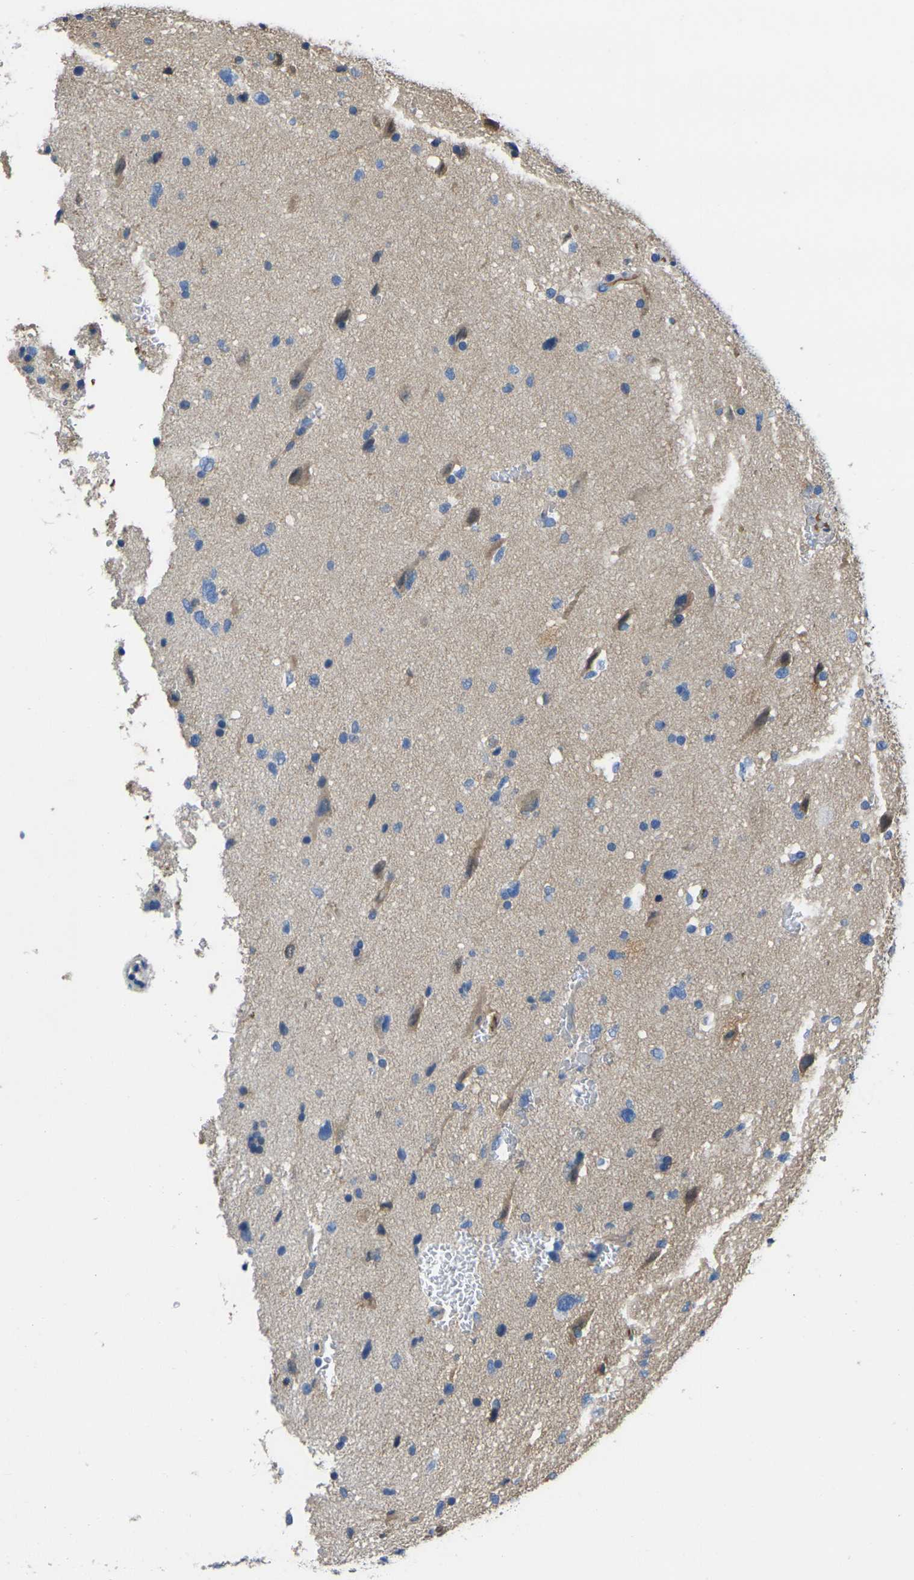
{"staining": {"intensity": "negative", "quantity": "none", "location": "none"}, "tissue": "glioma", "cell_type": "Tumor cells", "image_type": "cancer", "snomed": [{"axis": "morphology", "description": "Glioma, malignant, Low grade"}, {"axis": "topography", "description": "Brain"}], "caption": "This is an immunohistochemistry (IHC) photomicrograph of human malignant low-grade glioma. There is no positivity in tumor cells.", "gene": "GREM2", "patient": {"sex": "female", "age": 37}}